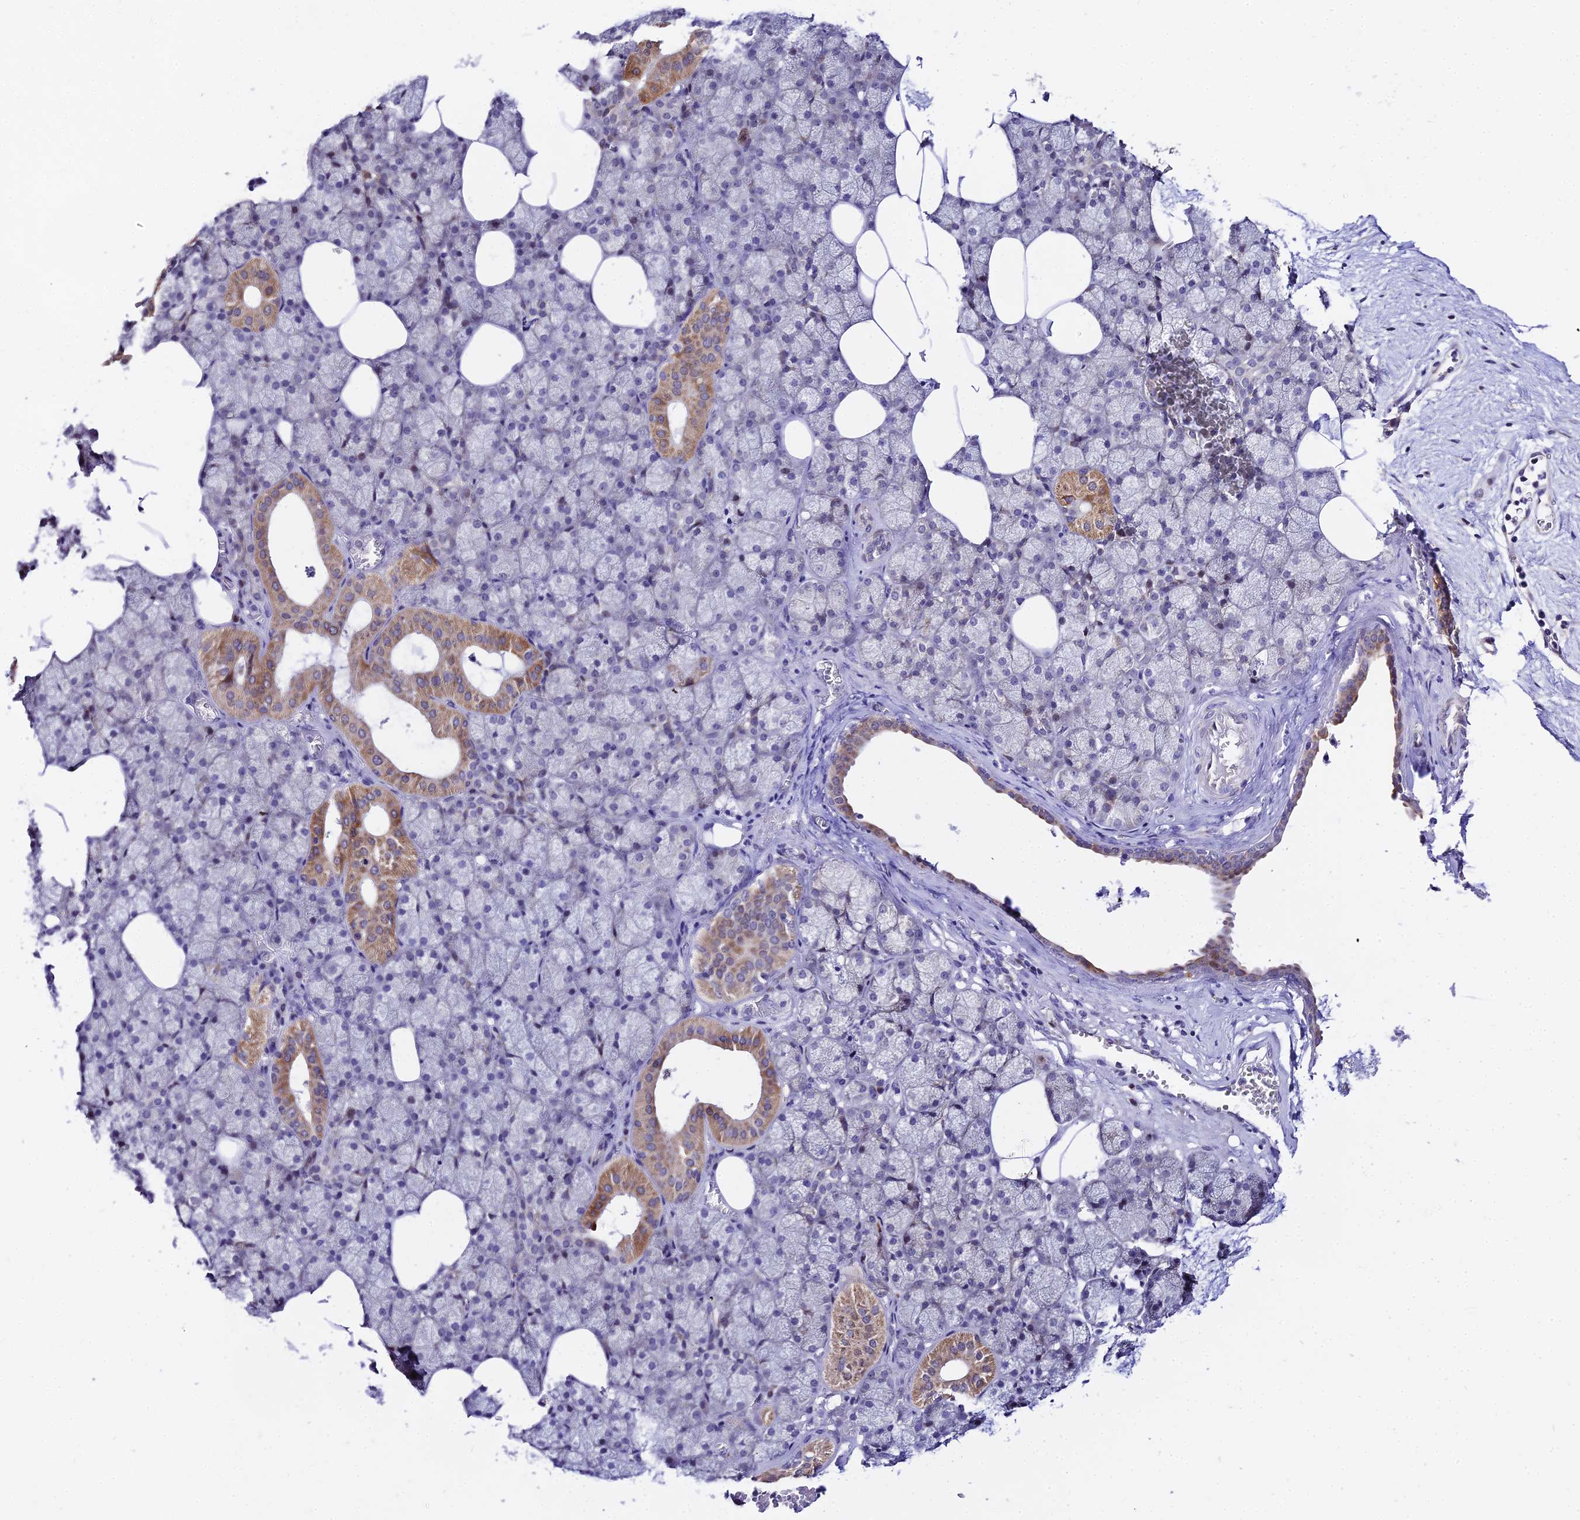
{"staining": {"intensity": "strong", "quantity": "<25%", "location": "cytoplasmic/membranous"}, "tissue": "salivary gland", "cell_type": "Glandular cells", "image_type": "normal", "snomed": [{"axis": "morphology", "description": "Normal tissue, NOS"}, {"axis": "topography", "description": "Salivary gland"}], "caption": "An immunohistochemistry (IHC) photomicrograph of normal tissue is shown. Protein staining in brown labels strong cytoplasmic/membranous positivity in salivary gland within glandular cells.", "gene": "ATP5PB", "patient": {"sex": "male", "age": 62}}